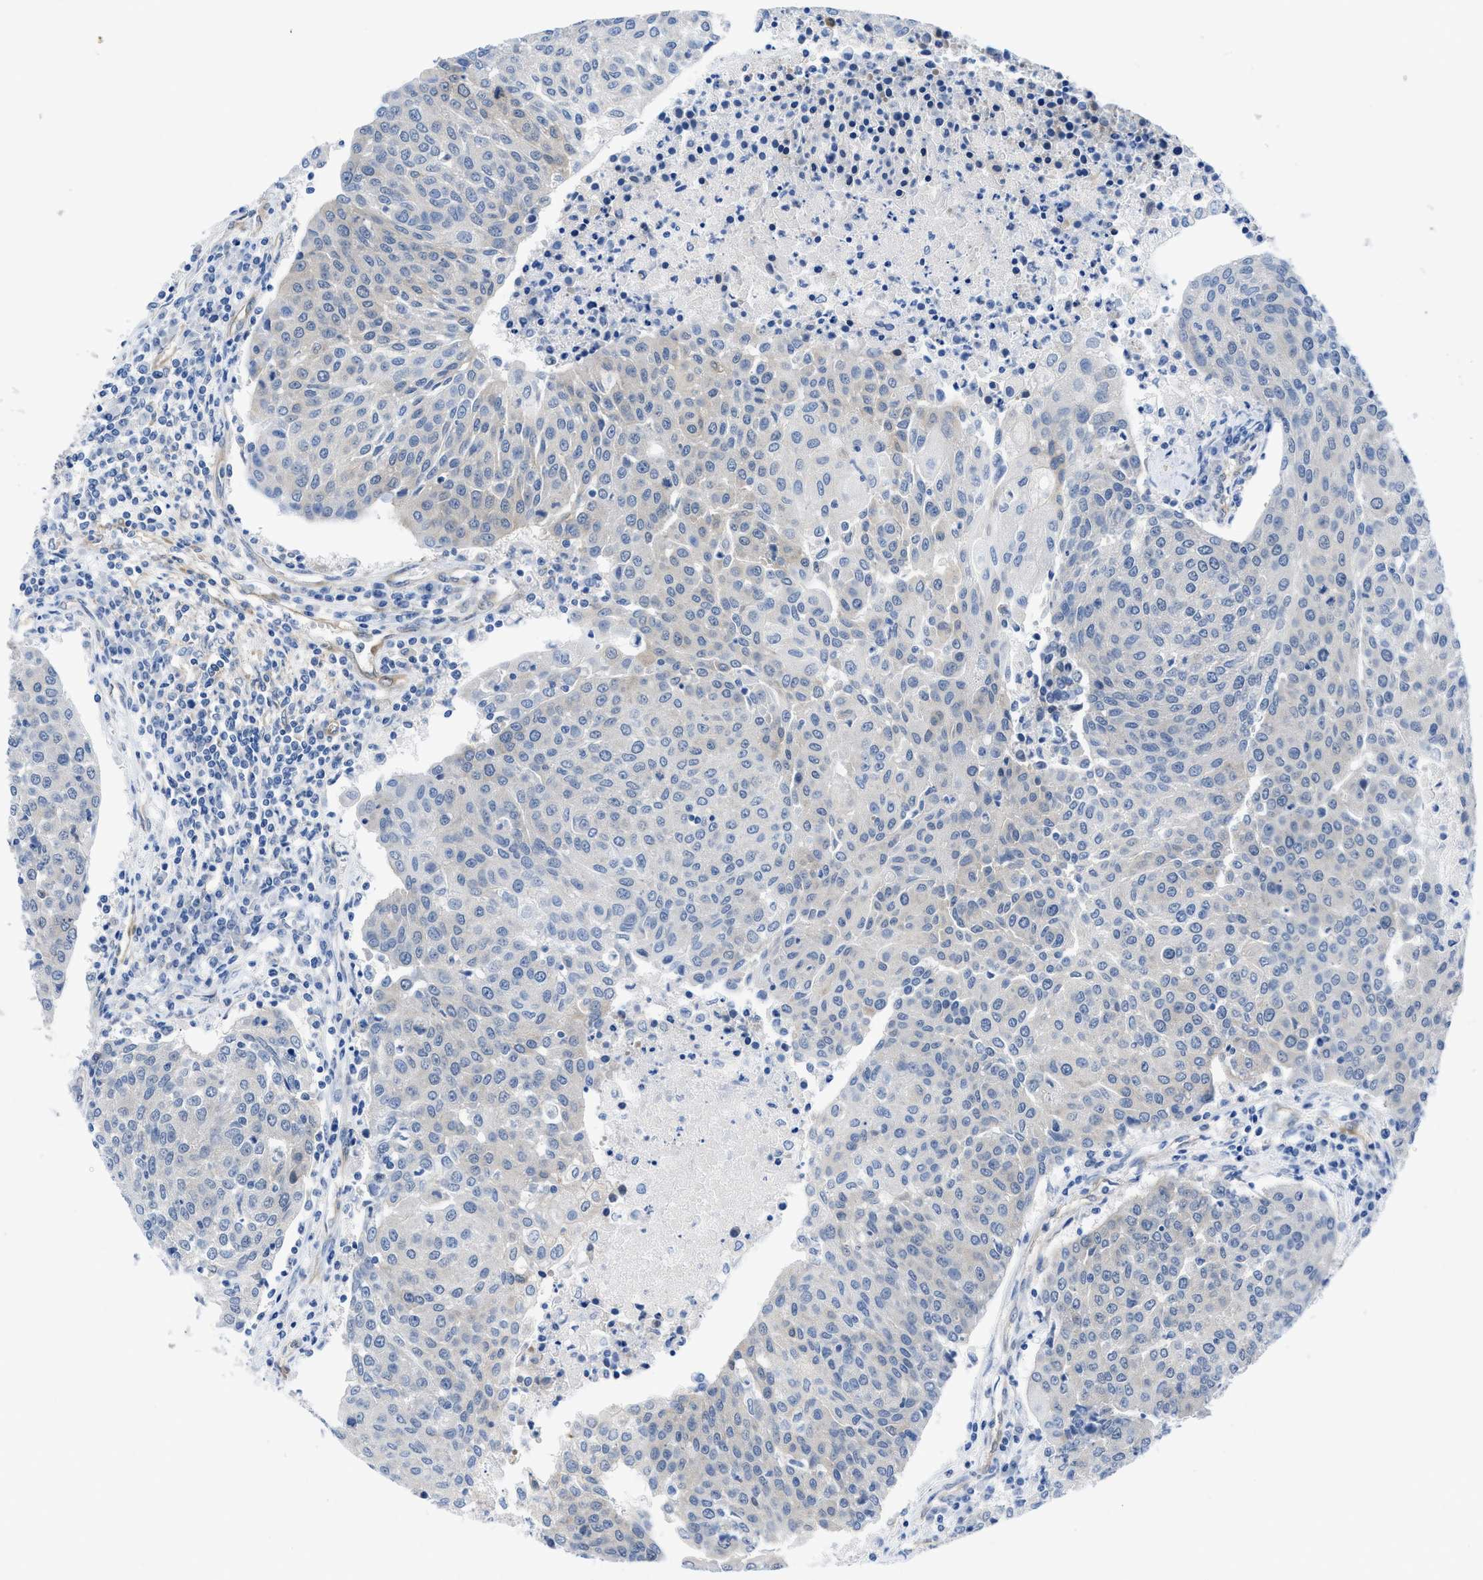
{"staining": {"intensity": "negative", "quantity": "none", "location": "none"}, "tissue": "urothelial cancer", "cell_type": "Tumor cells", "image_type": "cancer", "snomed": [{"axis": "morphology", "description": "Urothelial carcinoma, High grade"}, {"axis": "topography", "description": "Urinary bladder"}], "caption": "Tumor cells are negative for protein expression in human urothelial cancer.", "gene": "PDLIM5", "patient": {"sex": "female", "age": 85}}